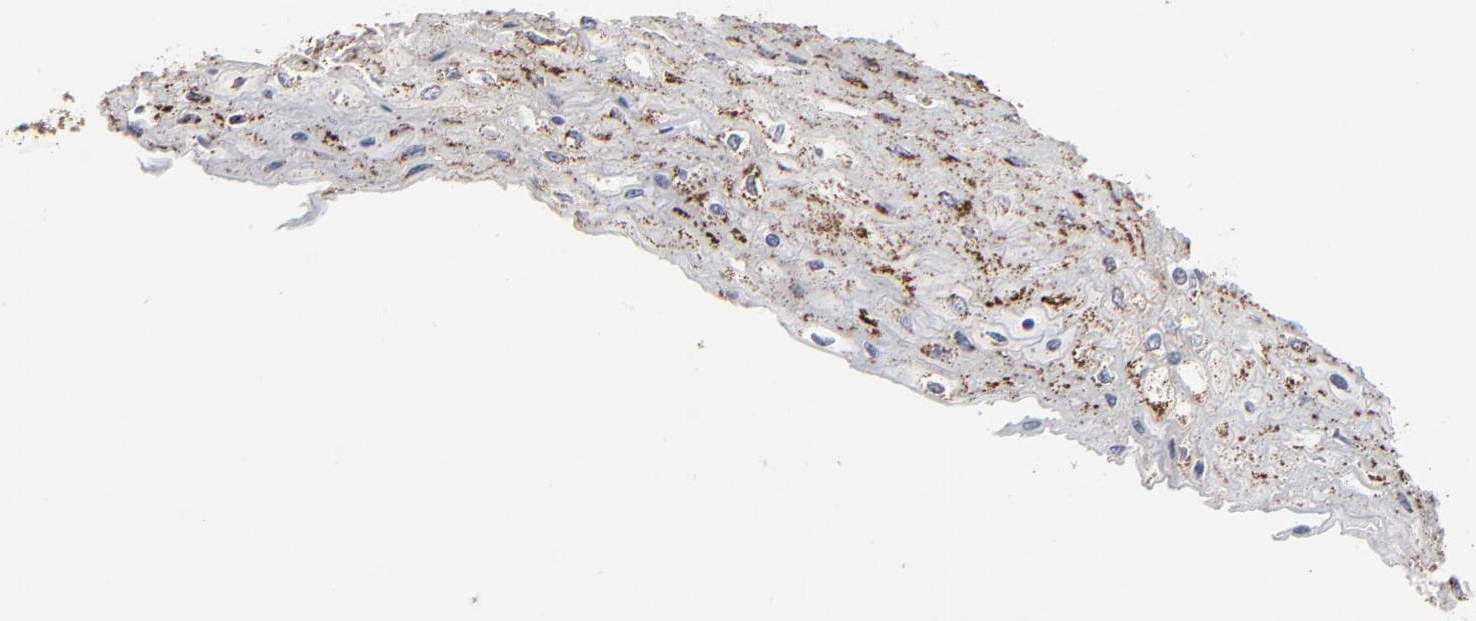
{"staining": {"intensity": "strong", "quantity": ">75%", "location": "cytoplasmic/membranous"}, "tissue": "esophagus", "cell_type": "Squamous epithelial cells", "image_type": "normal", "snomed": [{"axis": "morphology", "description": "Normal tissue, NOS"}, {"axis": "topography", "description": "Esophagus"}], "caption": "About >75% of squamous epithelial cells in benign esophagus reveal strong cytoplasmic/membranous protein expression as visualized by brown immunohistochemical staining.", "gene": "UQCRC1", "patient": {"sex": "female", "age": 72}}